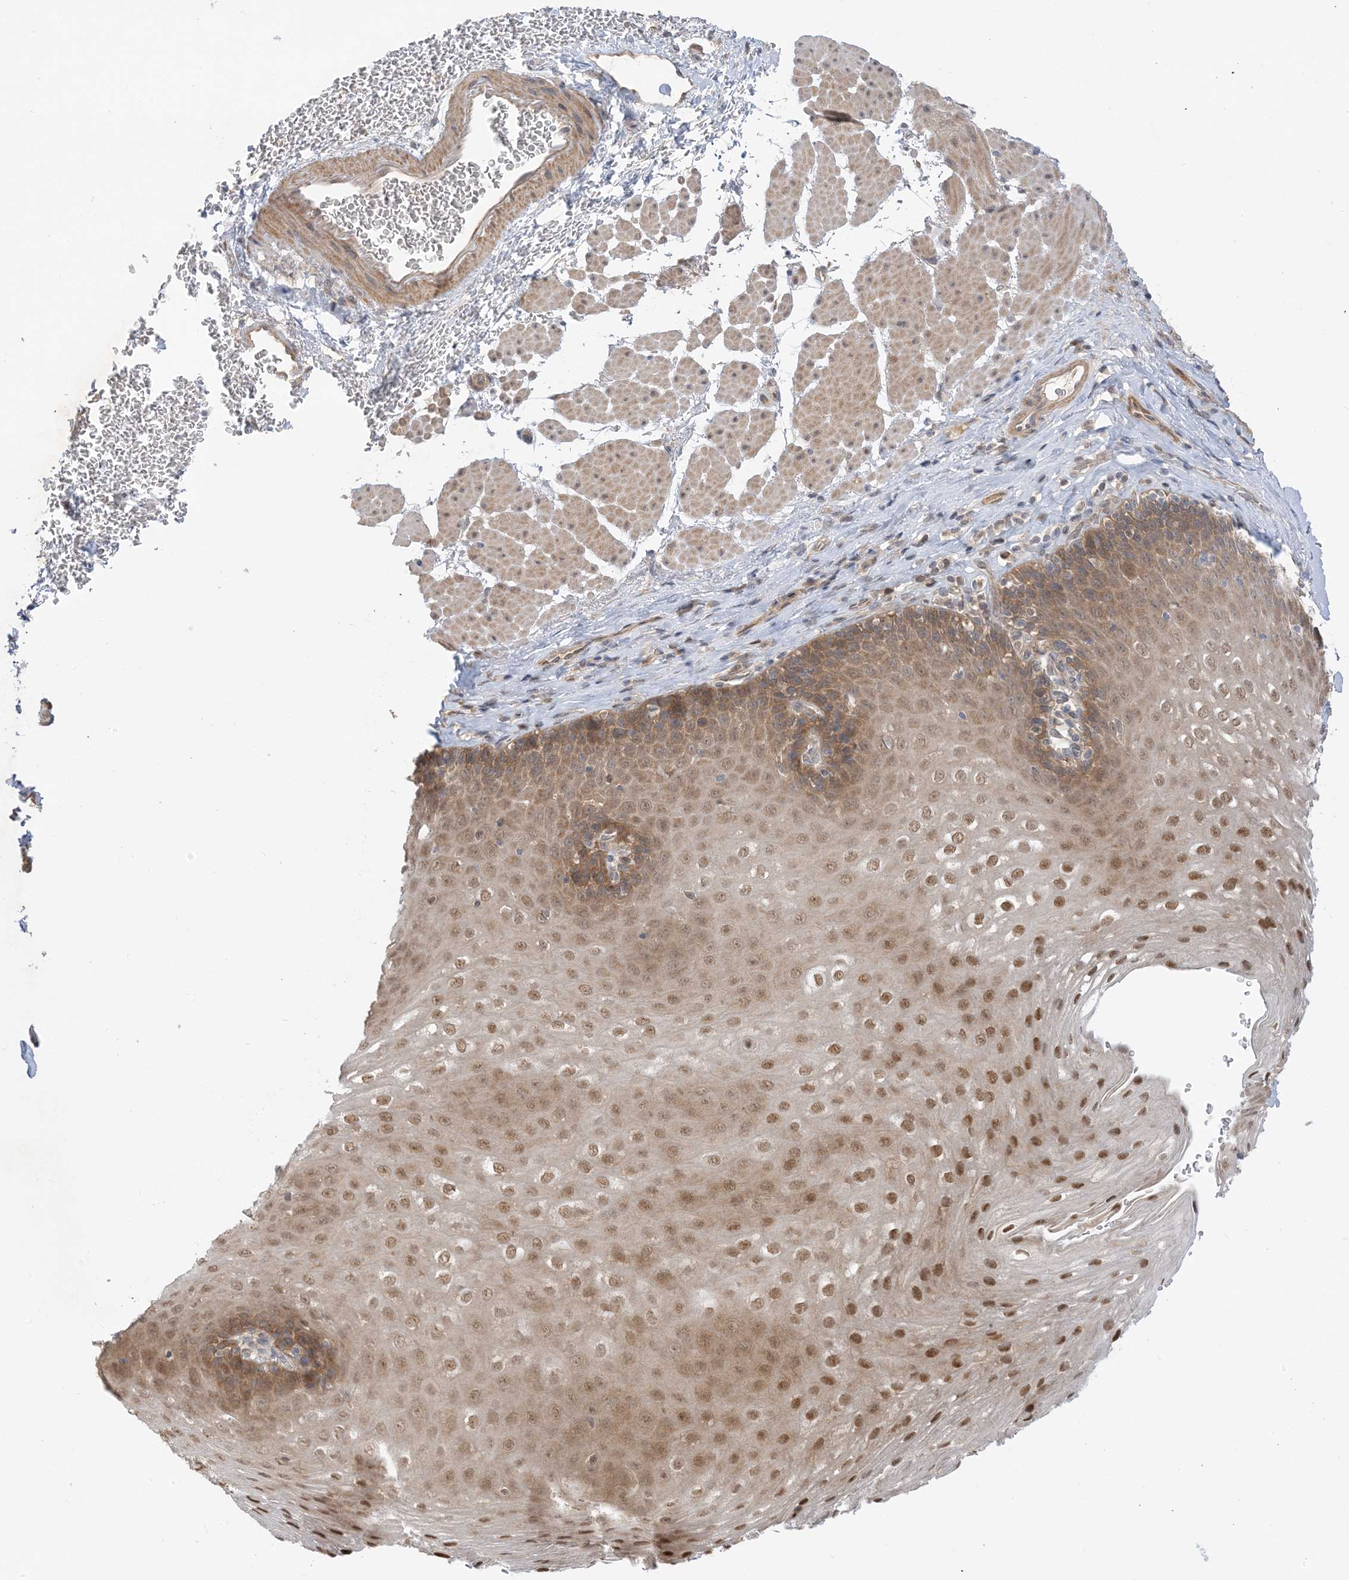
{"staining": {"intensity": "moderate", "quantity": ">75%", "location": "cytoplasmic/membranous,nuclear"}, "tissue": "esophagus", "cell_type": "Squamous epithelial cells", "image_type": "normal", "snomed": [{"axis": "morphology", "description": "Normal tissue, NOS"}, {"axis": "topography", "description": "Esophagus"}], "caption": "Protein staining shows moderate cytoplasmic/membranous,nuclear staining in about >75% of squamous epithelial cells in unremarkable esophagus. The protein is shown in brown color, while the nuclei are stained blue.", "gene": "WDR26", "patient": {"sex": "female", "age": 66}}